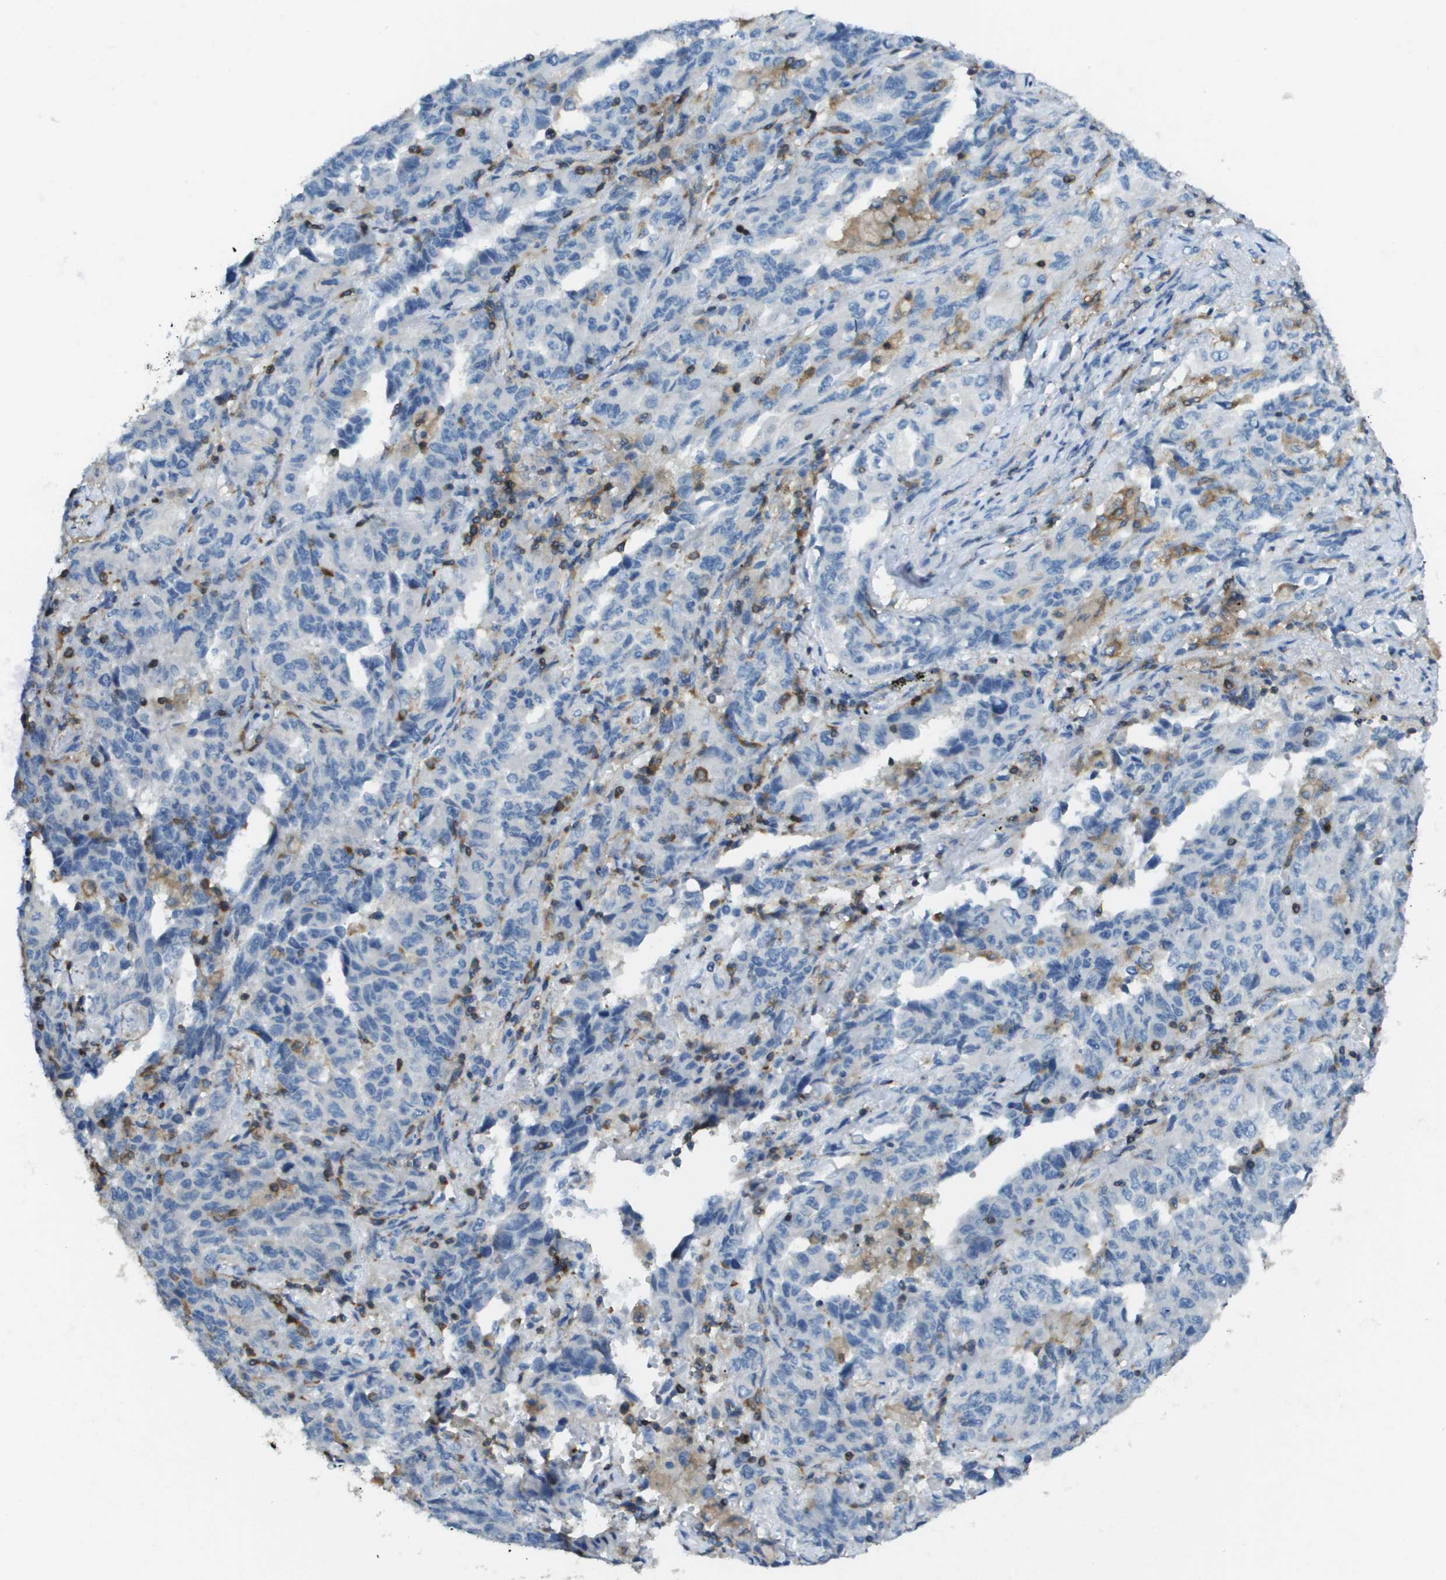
{"staining": {"intensity": "negative", "quantity": "none", "location": "none"}, "tissue": "lung cancer", "cell_type": "Tumor cells", "image_type": "cancer", "snomed": [{"axis": "morphology", "description": "Adenocarcinoma, NOS"}, {"axis": "topography", "description": "Lung"}], "caption": "Immunohistochemistry (IHC) micrograph of human lung cancer stained for a protein (brown), which demonstrates no staining in tumor cells.", "gene": "APBB1IP", "patient": {"sex": "female", "age": 51}}